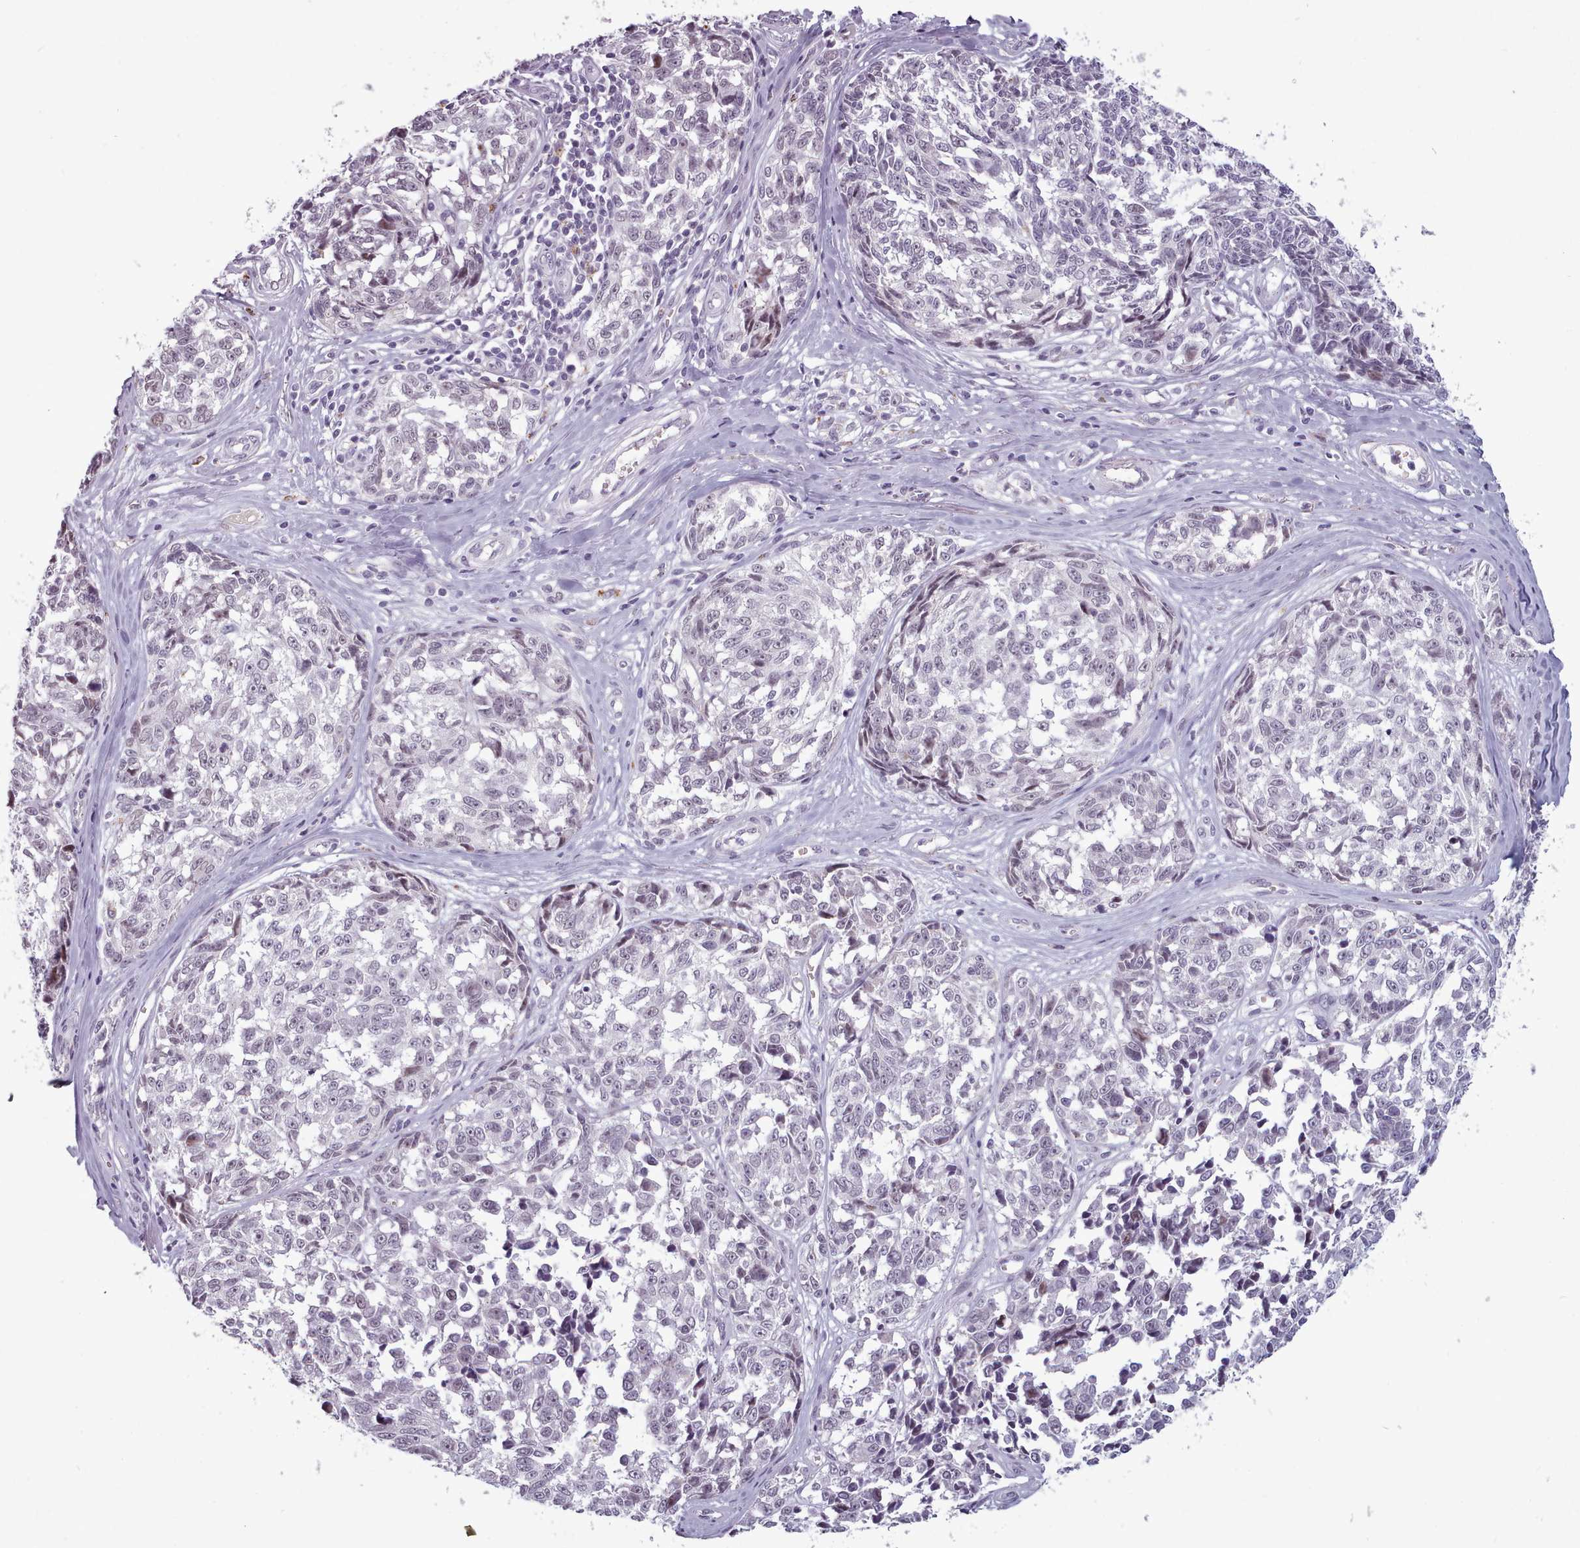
{"staining": {"intensity": "weak", "quantity": "<25%", "location": "nuclear"}, "tissue": "melanoma", "cell_type": "Tumor cells", "image_type": "cancer", "snomed": [{"axis": "morphology", "description": "Normal tissue, NOS"}, {"axis": "morphology", "description": "Malignant melanoma, NOS"}, {"axis": "topography", "description": "Skin"}], "caption": "This is an immunohistochemistry photomicrograph of human malignant melanoma. There is no staining in tumor cells.", "gene": "PBX4", "patient": {"sex": "female", "age": 64}}